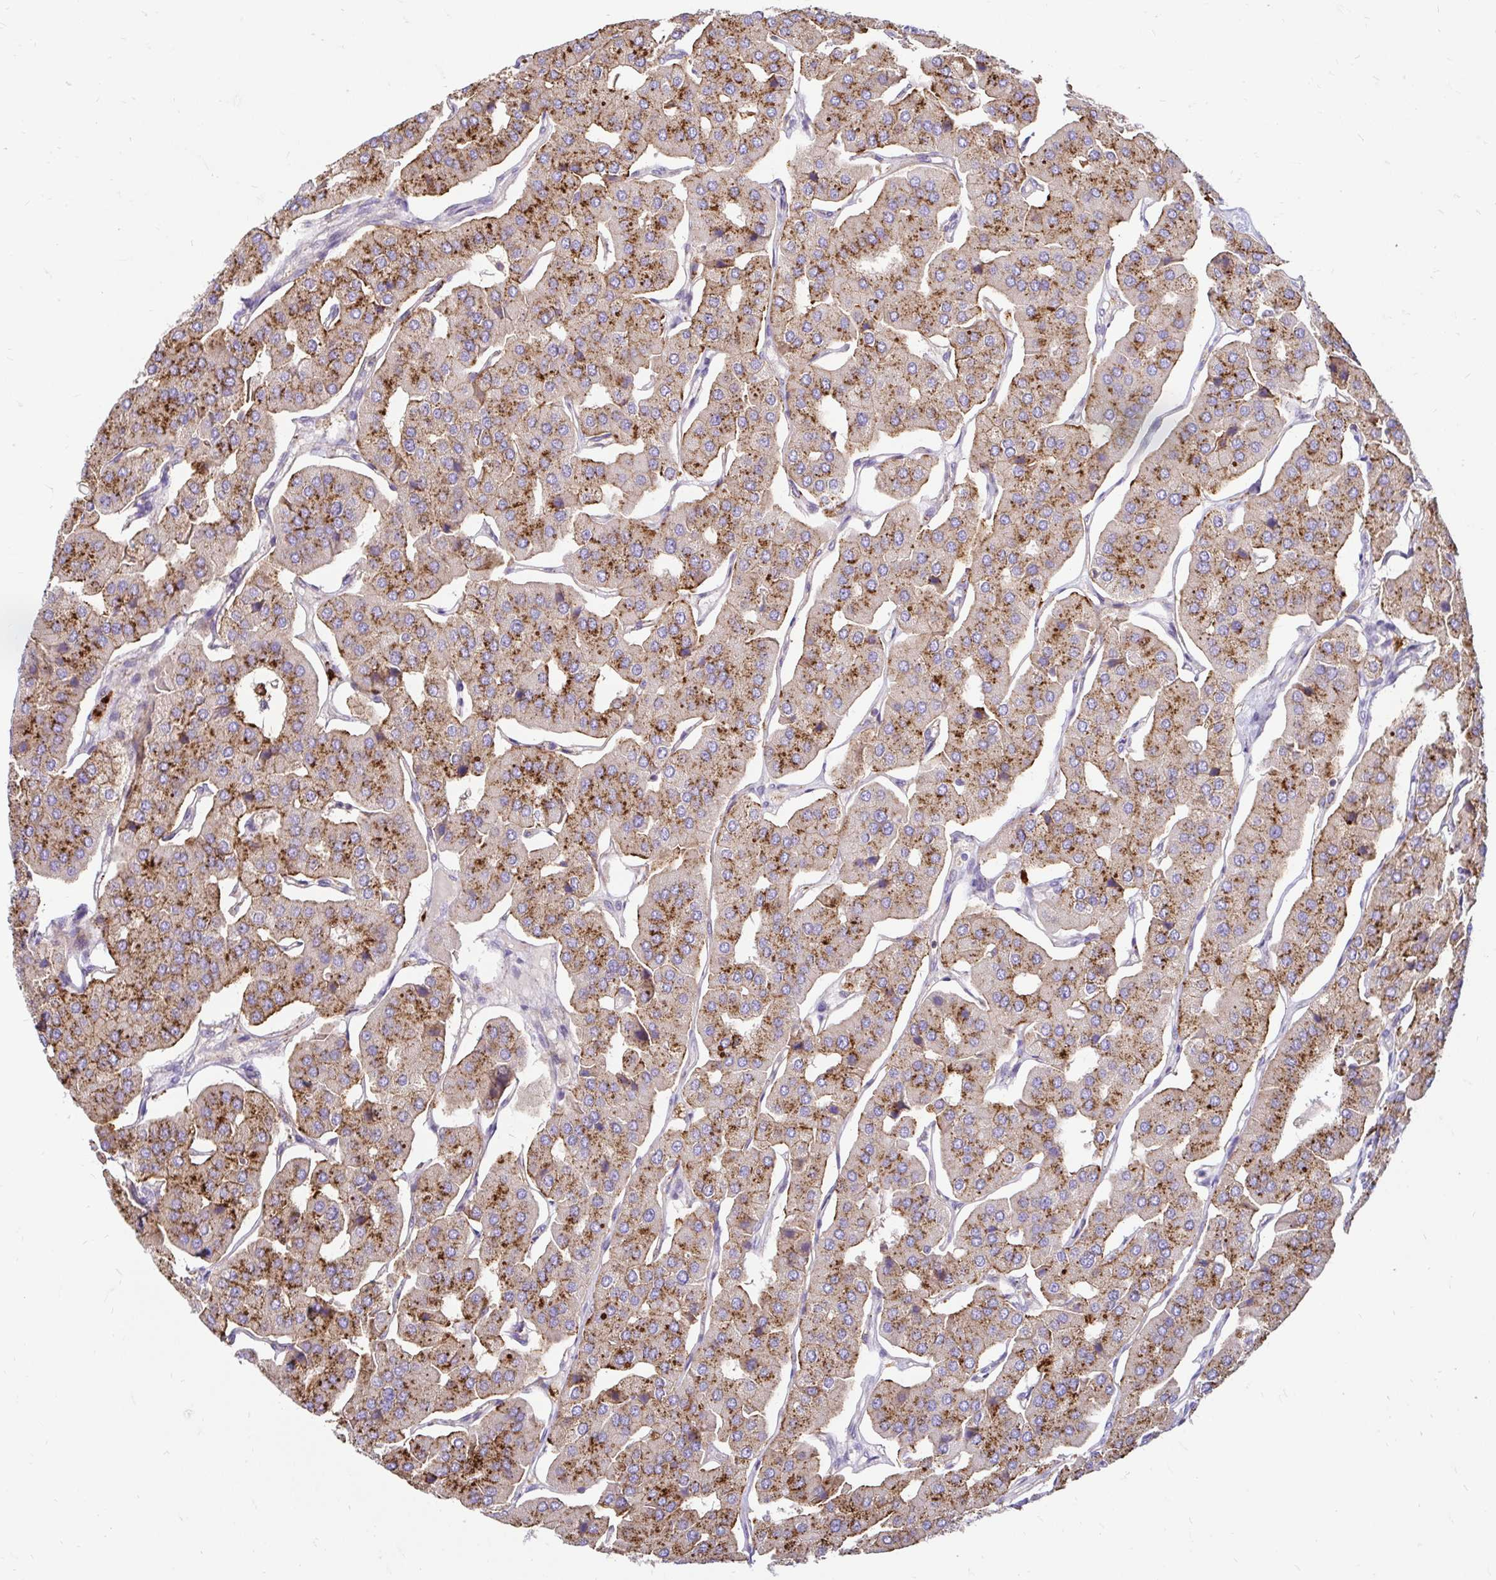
{"staining": {"intensity": "moderate", "quantity": ">75%", "location": "cytoplasmic/membranous"}, "tissue": "parathyroid gland", "cell_type": "Glandular cells", "image_type": "normal", "snomed": [{"axis": "morphology", "description": "Normal tissue, NOS"}, {"axis": "morphology", "description": "Adenoma, NOS"}, {"axis": "topography", "description": "Parathyroid gland"}], "caption": "A medium amount of moderate cytoplasmic/membranous staining is appreciated in about >75% of glandular cells in benign parathyroid gland.", "gene": "FUCA1", "patient": {"sex": "female", "age": 86}}